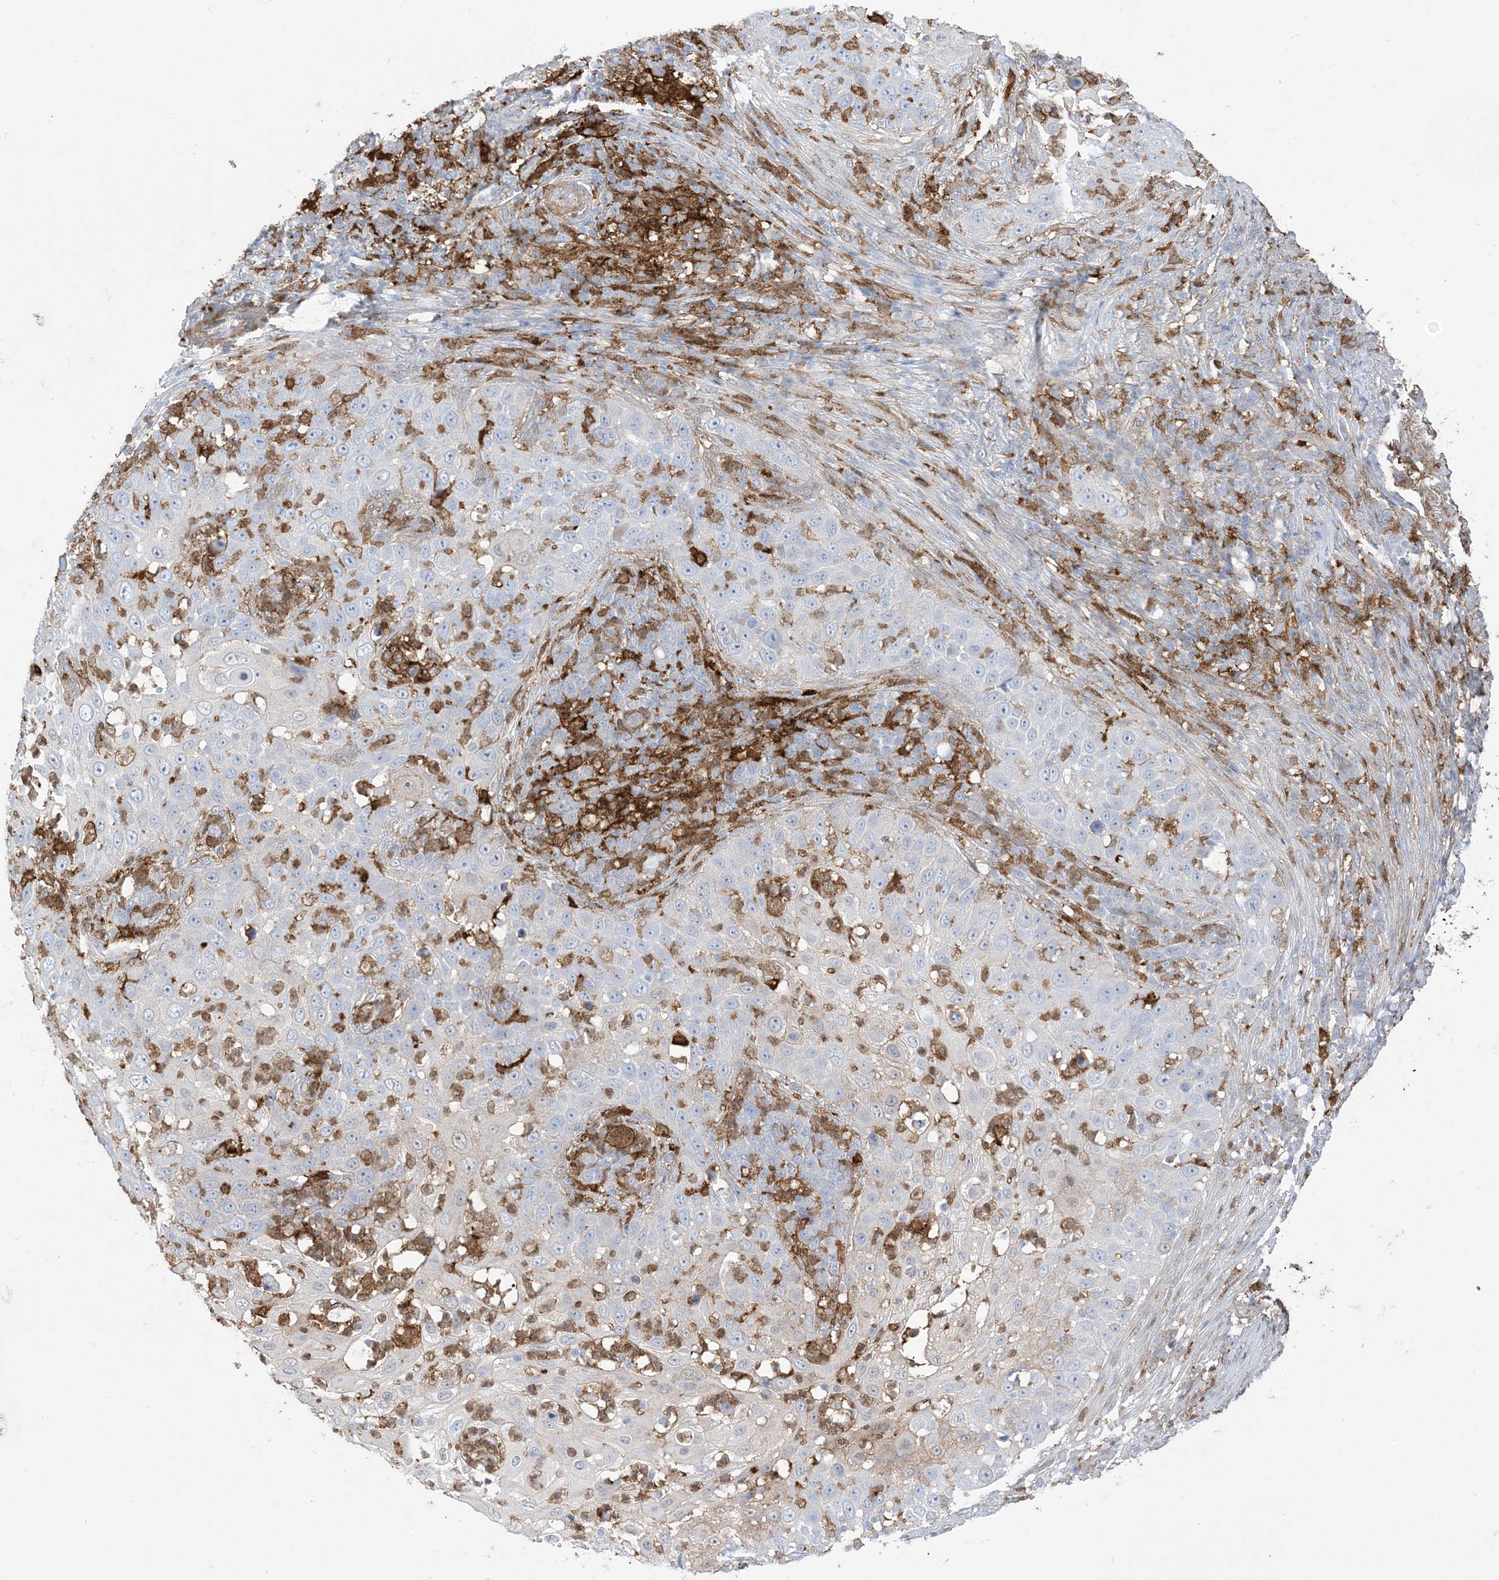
{"staining": {"intensity": "weak", "quantity": "<25%", "location": "cytoplasmic/membranous"}, "tissue": "skin cancer", "cell_type": "Tumor cells", "image_type": "cancer", "snomed": [{"axis": "morphology", "description": "Squamous cell carcinoma, NOS"}, {"axis": "topography", "description": "Skin"}], "caption": "There is no significant positivity in tumor cells of squamous cell carcinoma (skin). (Brightfield microscopy of DAB (3,3'-diaminobenzidine) immunohistochemistry (IHC) at high magnification).", "gene": "GSN", "patient": {"sex": "female", "age": 44}}